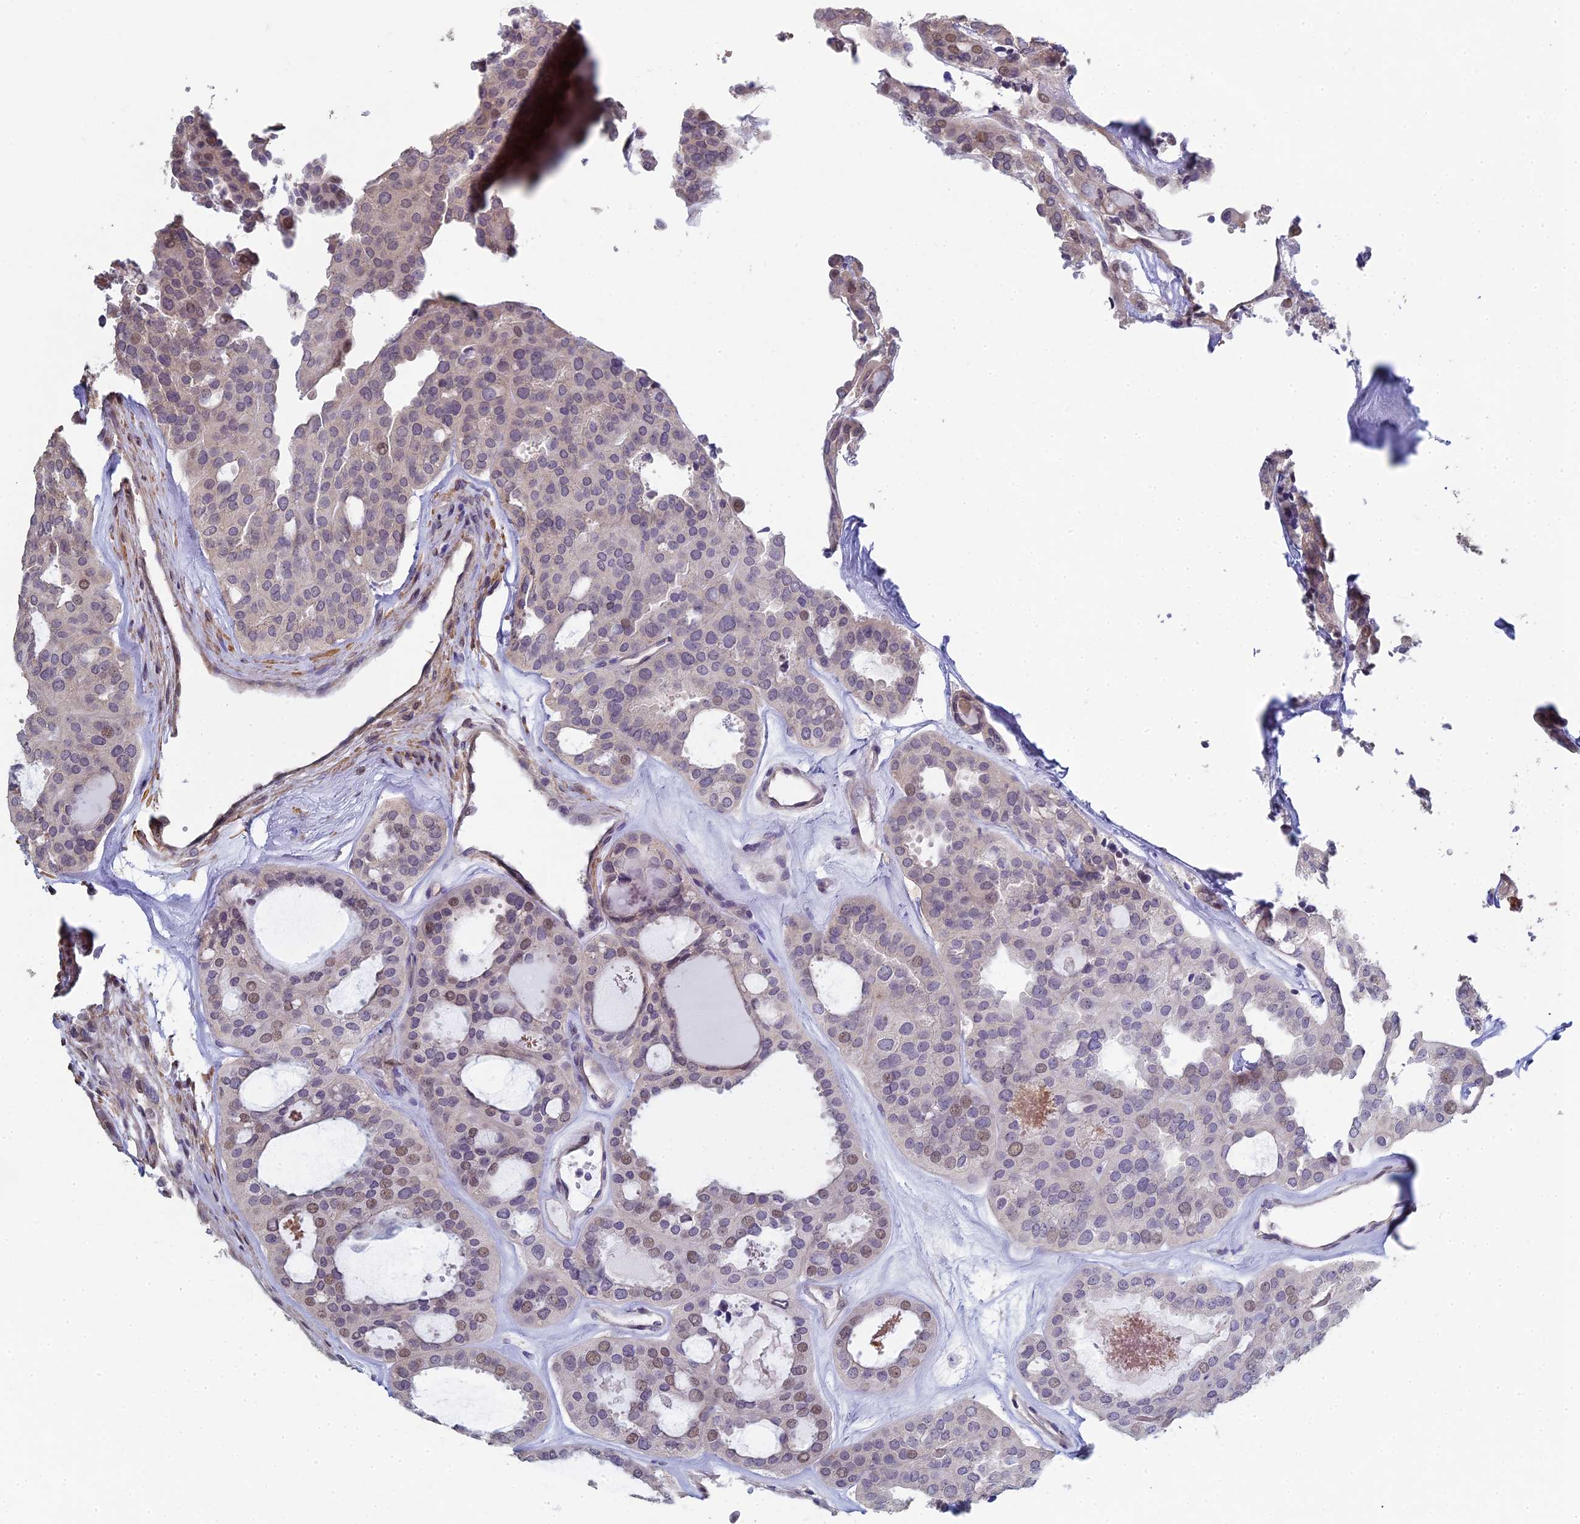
{"staining": {"intensity": "moderate", "quantity": "<25%", "location": "nuclear"}, "tissue": "thyroid cancer", "cell_type": "Tumor cells", "image_type": "cancer", "snomed": [{"axis": "morphology", "description": "Follicular adenoma carcinoma, NOS"}, {"axis": "topography", "description": "Thyroid gland"}], "caption": "Immunohistochemical staining of thyroid cancer shows low levels of moderate nuclear protein expression in about <25% of tumor cells.", "gene": "DIXDC1", "patient": {"sex": "male", "age": 75}}